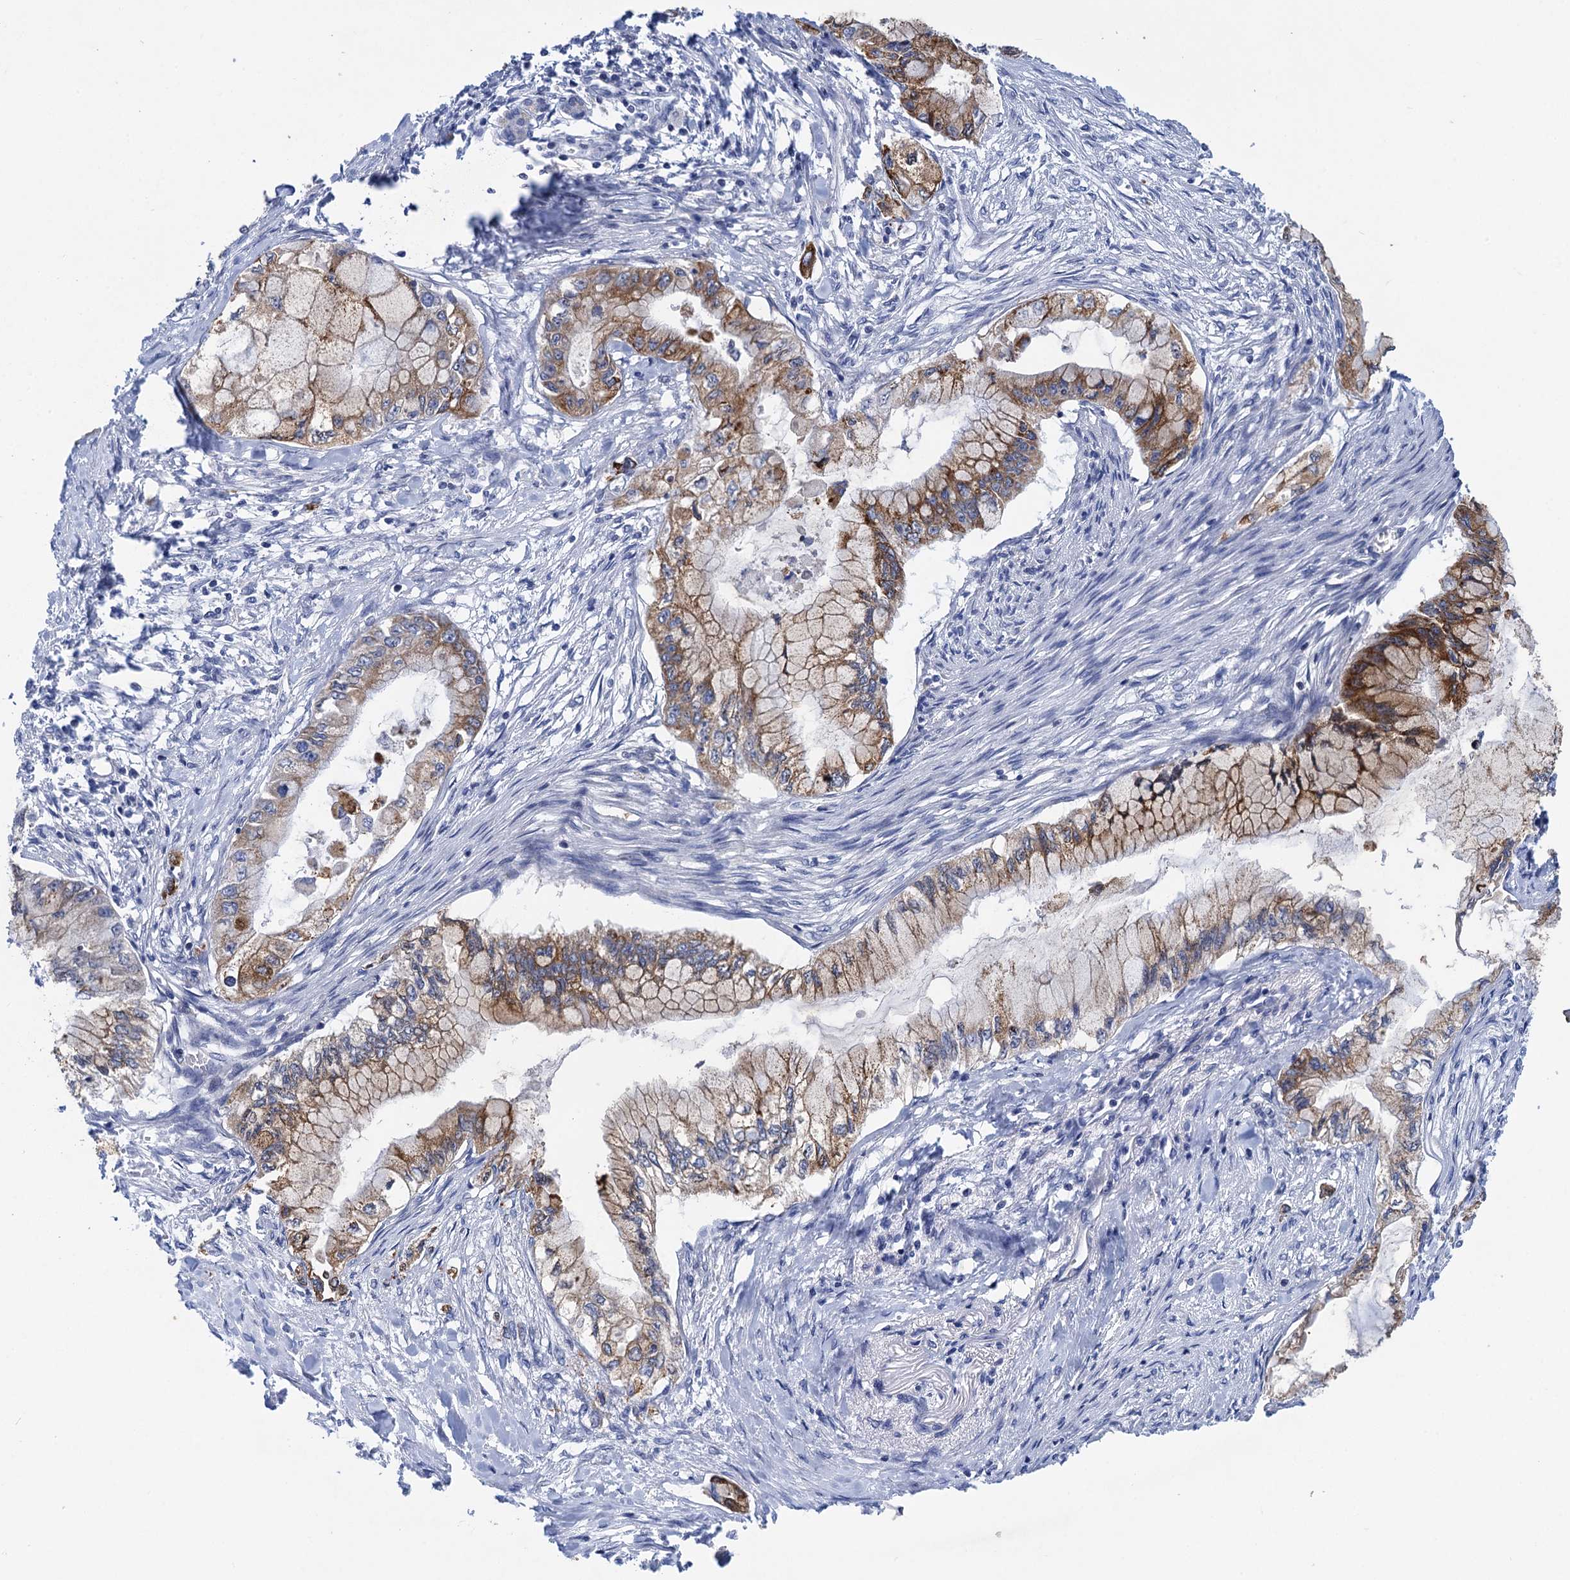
{"staining": {"intensity": "moderate", "quantity": ">75%", "location": "cytoplasmic/membranous"}, "tissue": "pancreatic cancer", "cell_type": "Tumor cells", "image_type": "cancer", "snomed": [{"axis": "morphology", "description": "Adenocarcinoma, NOS"}, {"axis": "topography", "description": "Pancreas"}], "caption": "This is an image of IHC staining of pancreatic cancer (adenocarcinoma), which shows moderate staining in the cytoplasmic/membranous of tumor cells.", "gene": "QPCTL", "patient": {"sex": "male", "age": 48}}